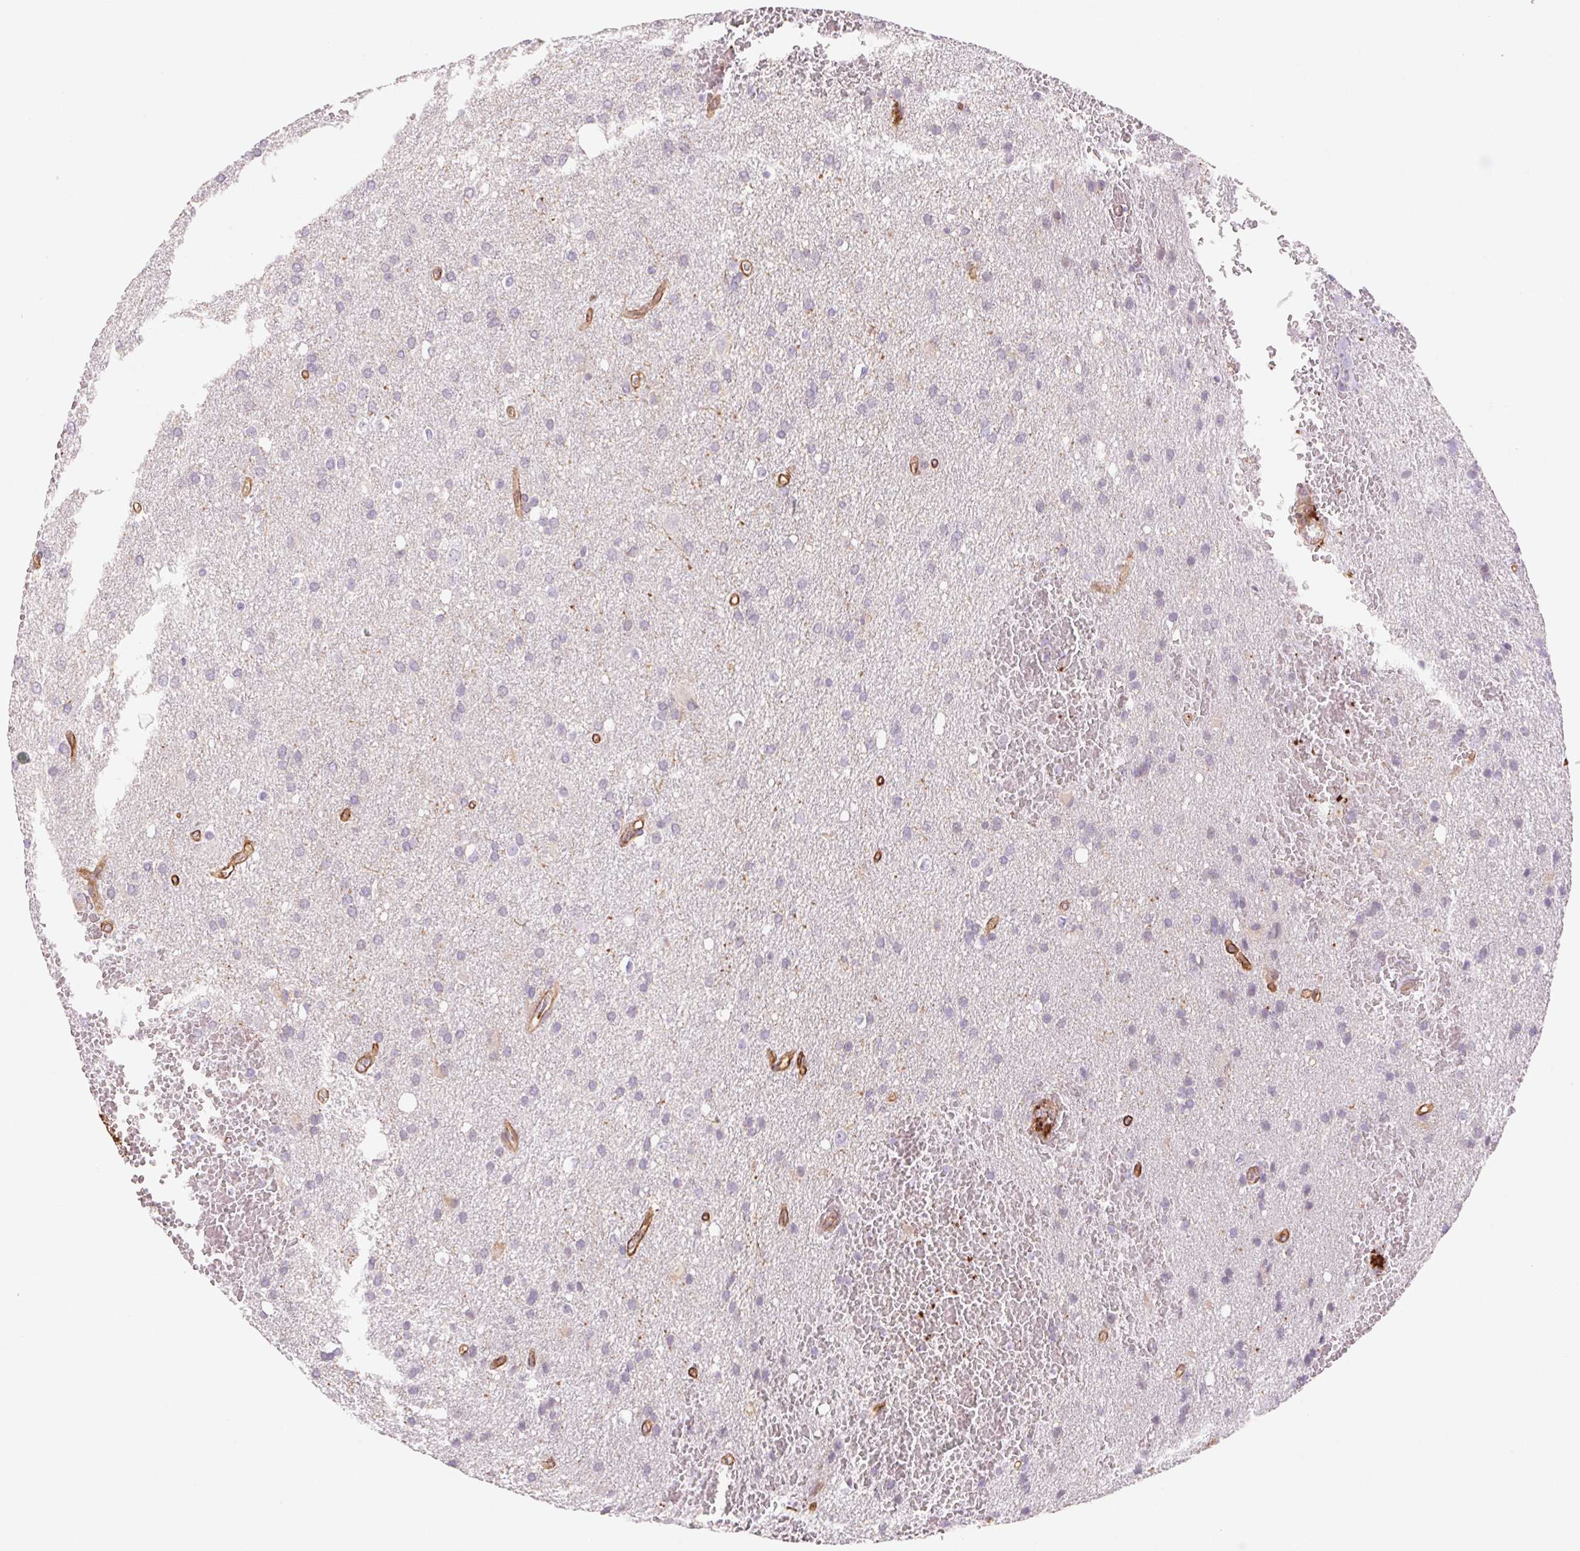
{"staining": {"intensity": "negative", "quantity": "none", "location": "none"}, "tissue": "glioma", "cell_type": "Tumor cells", "image_type": "cancer", "snomed": [{"axis": "morphology", "description": "Glioma, malignant, Low grade"}, {"axis": "topography", "description": "Brain"}], "caption": "There is no significant expression in tumor cells of malignant glioma (low-grade). (DAB immunohistochemistry, high magnification).", "gene": "MS4A13", "patient": {"sex": "male", "age": 66}}